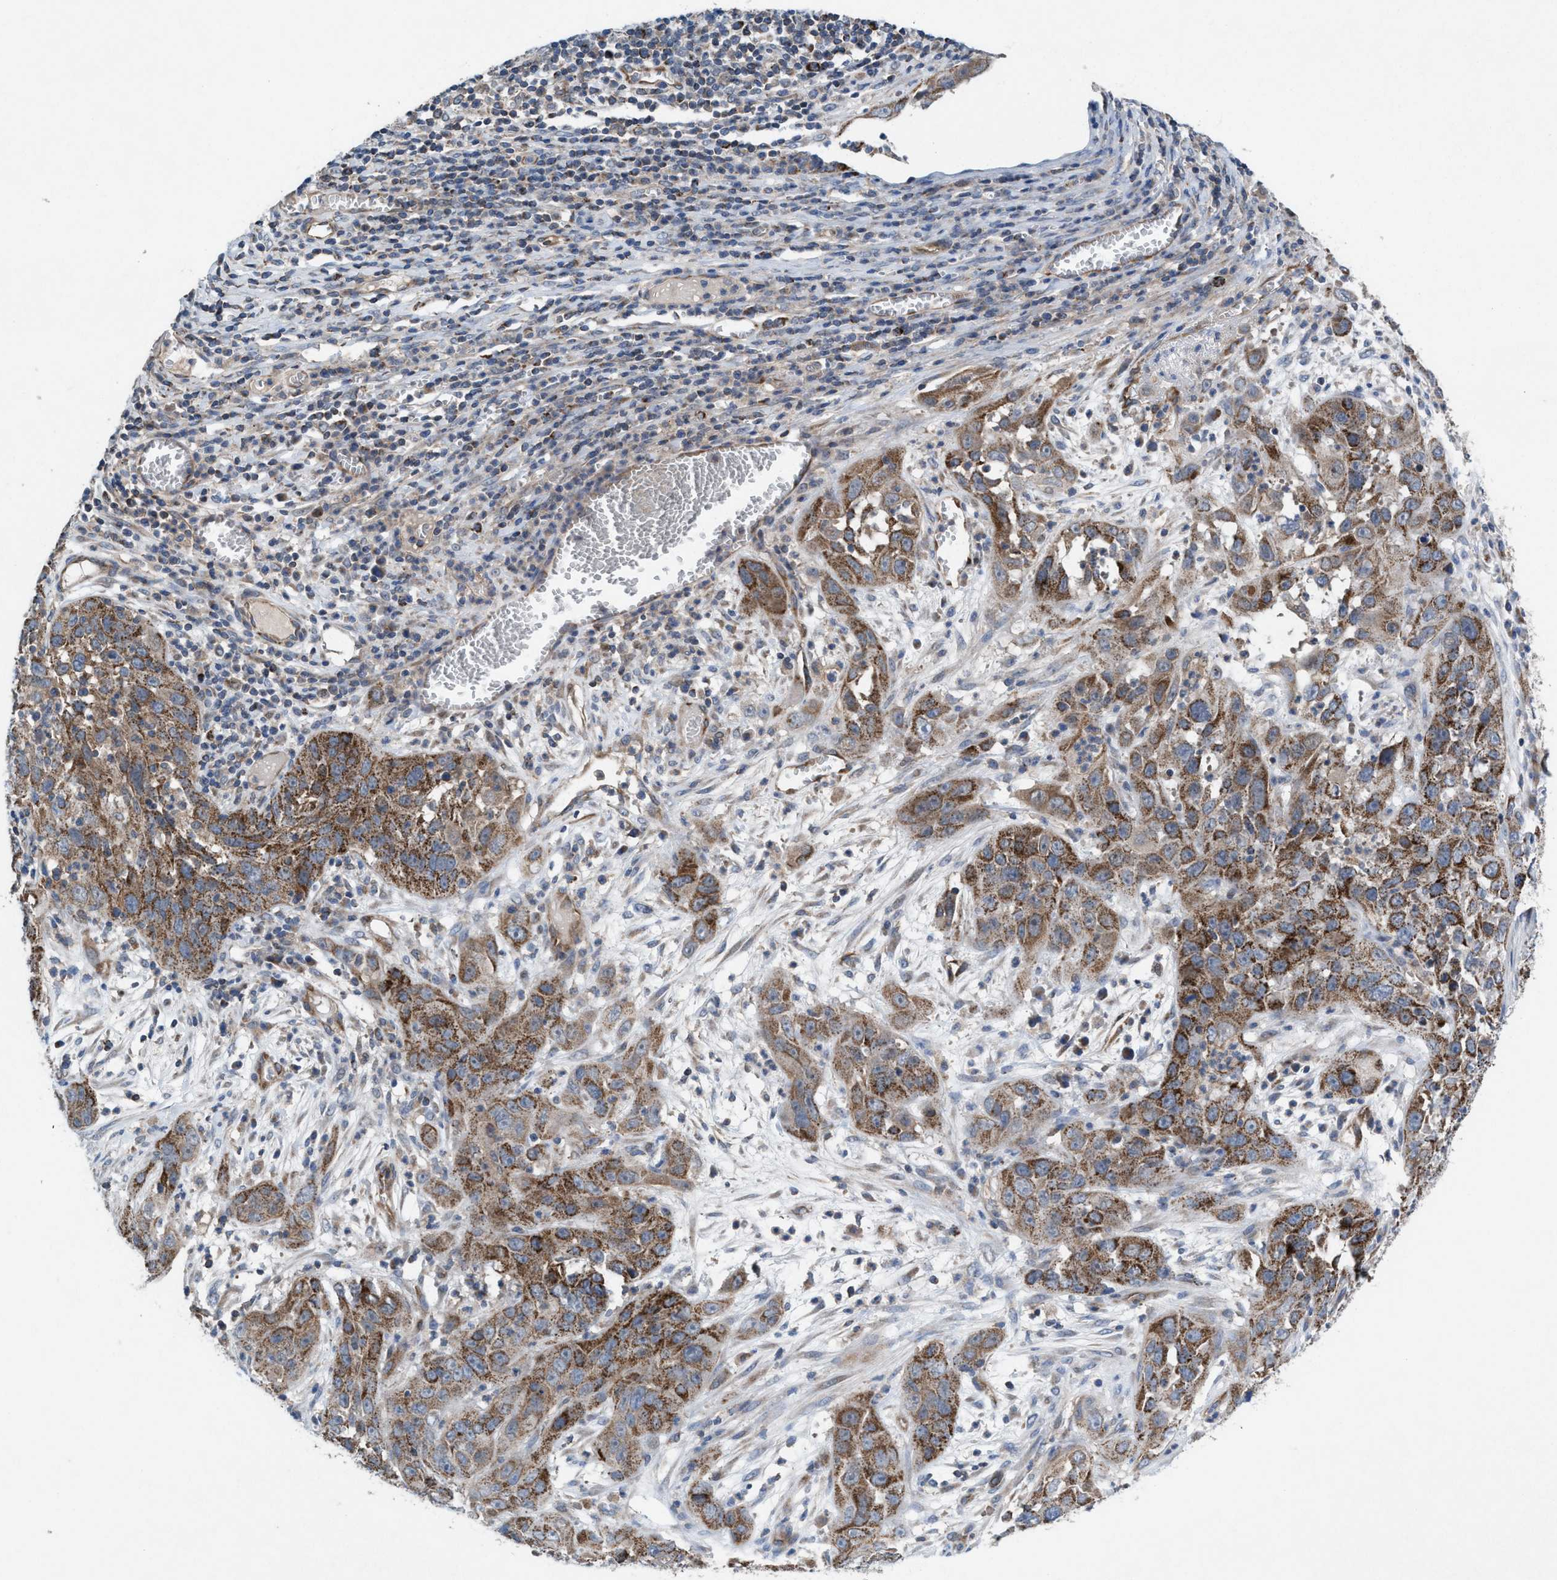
{"staining": {"intensity": "moderate", "quantity": ">75%", "location": "cytoplasmic/membranous"}, "tissue": "cervical cancer", "cell_type": "Tumor cells", "image_type": "cancer", "snomed": [{"axis": "morphology", "description": "Squamous cell carcinoma, NOS"}, {"axis": "topography", "description": "Cervix"}], "caption": "Immunohistochemistry histopathology image of neoplastic tissue: human squamous cell carcinoma (cervical) stained using IHC reveals medium levels of moderate protein expression localized specifically in the cytoplasmic/membranous of tumor cells, appearing as a cytoplasmic/membranous brown color.", "gene": "MRM1", "patient": {"sex": "female", "age": 32}}